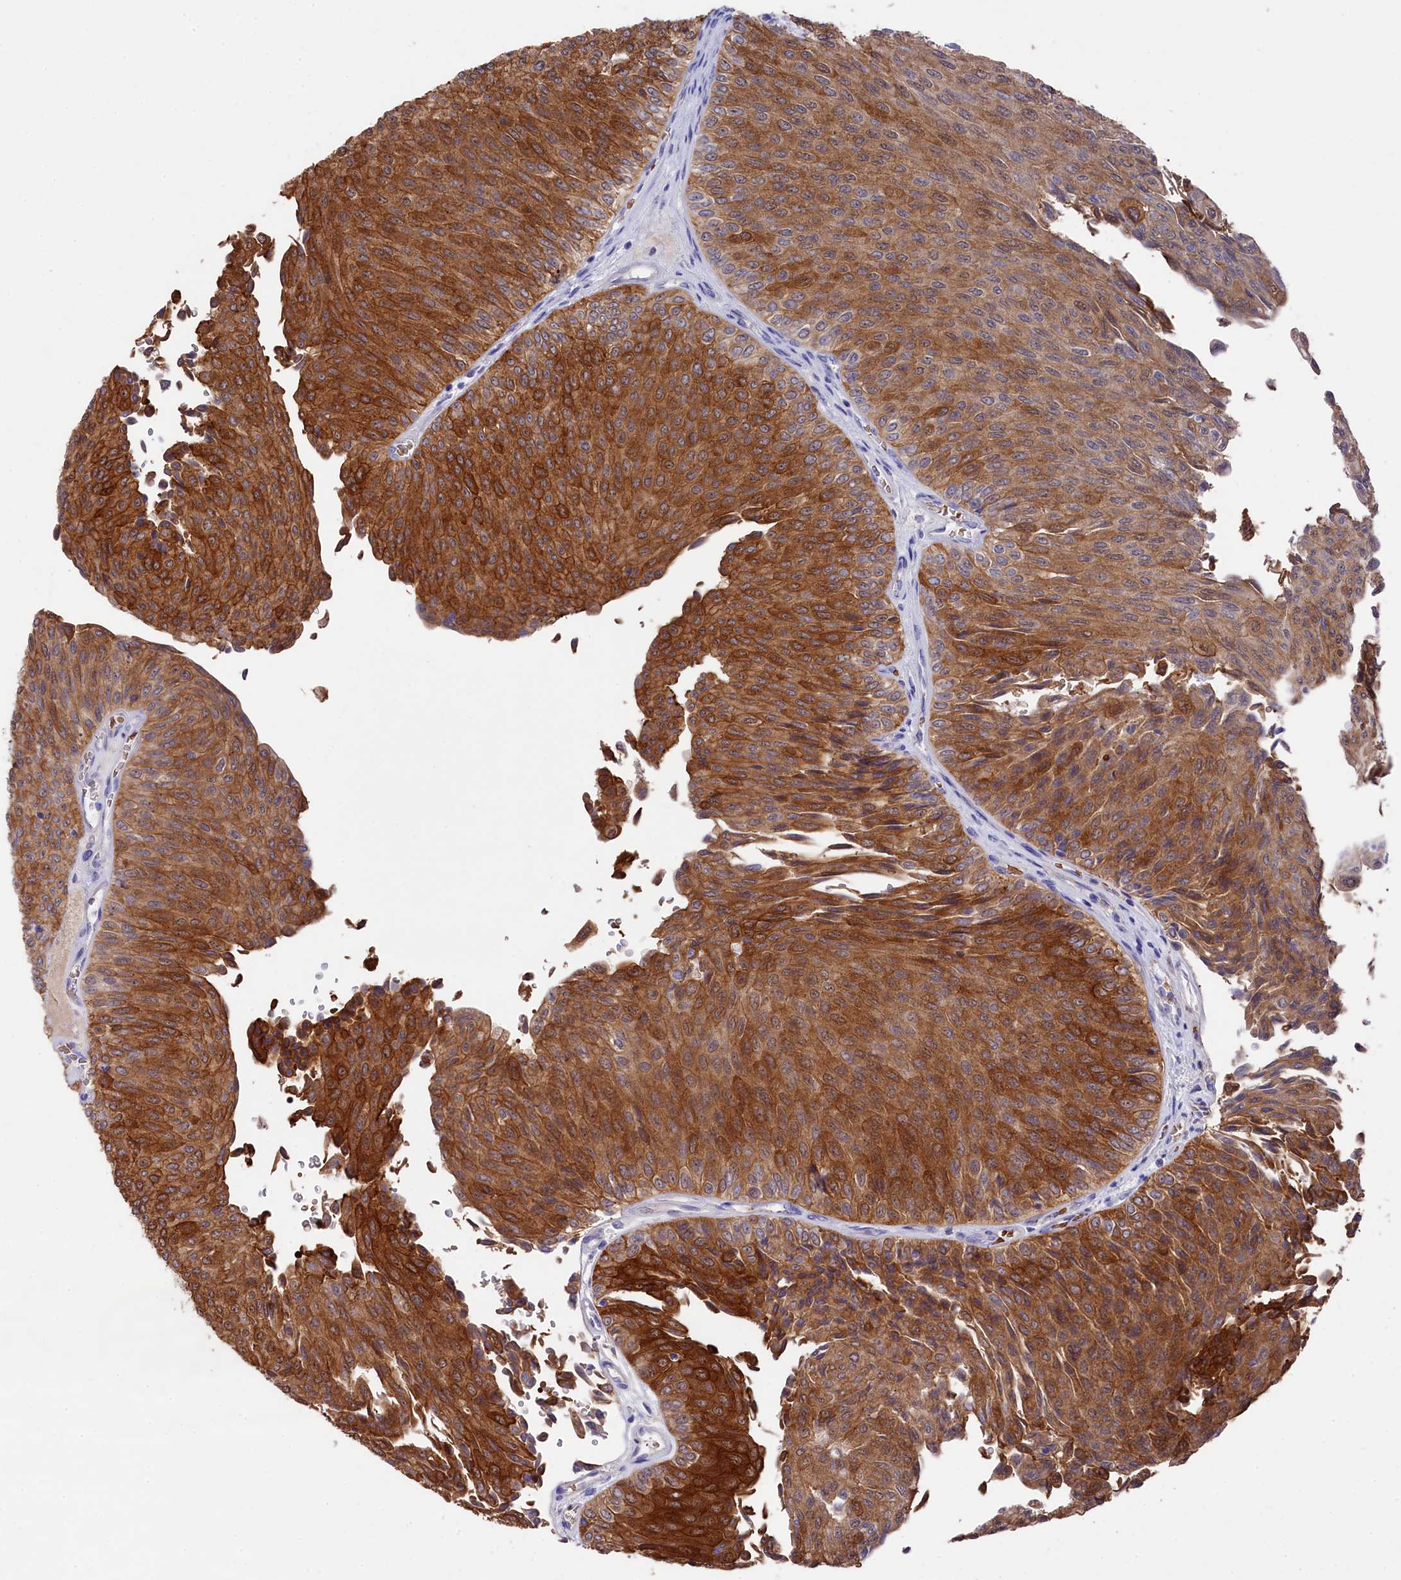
{"staining": {"intensity": "strong", "quantity": ">75%", "location": "cytoplasmic/membranous"}, "tissue": "urothelial cancer", "cell_type": "Tumor cells", "image_type": "cancer", "snomed": [{"axis": "morphology", "description": "Urothelial carcinoma, Low grade"}, {"axis": "topography", "description": "Urinary bladder"}], "caption": "IHC image of urothelial carcinoma (low-grade) stained for a protein (brown), which shows high levels of strong cytoplasmic/membranous positivity in approximately >75% of tumor cells.", "gene": "LHFPL4", "patient": {"sex": "male", "age": 78}}